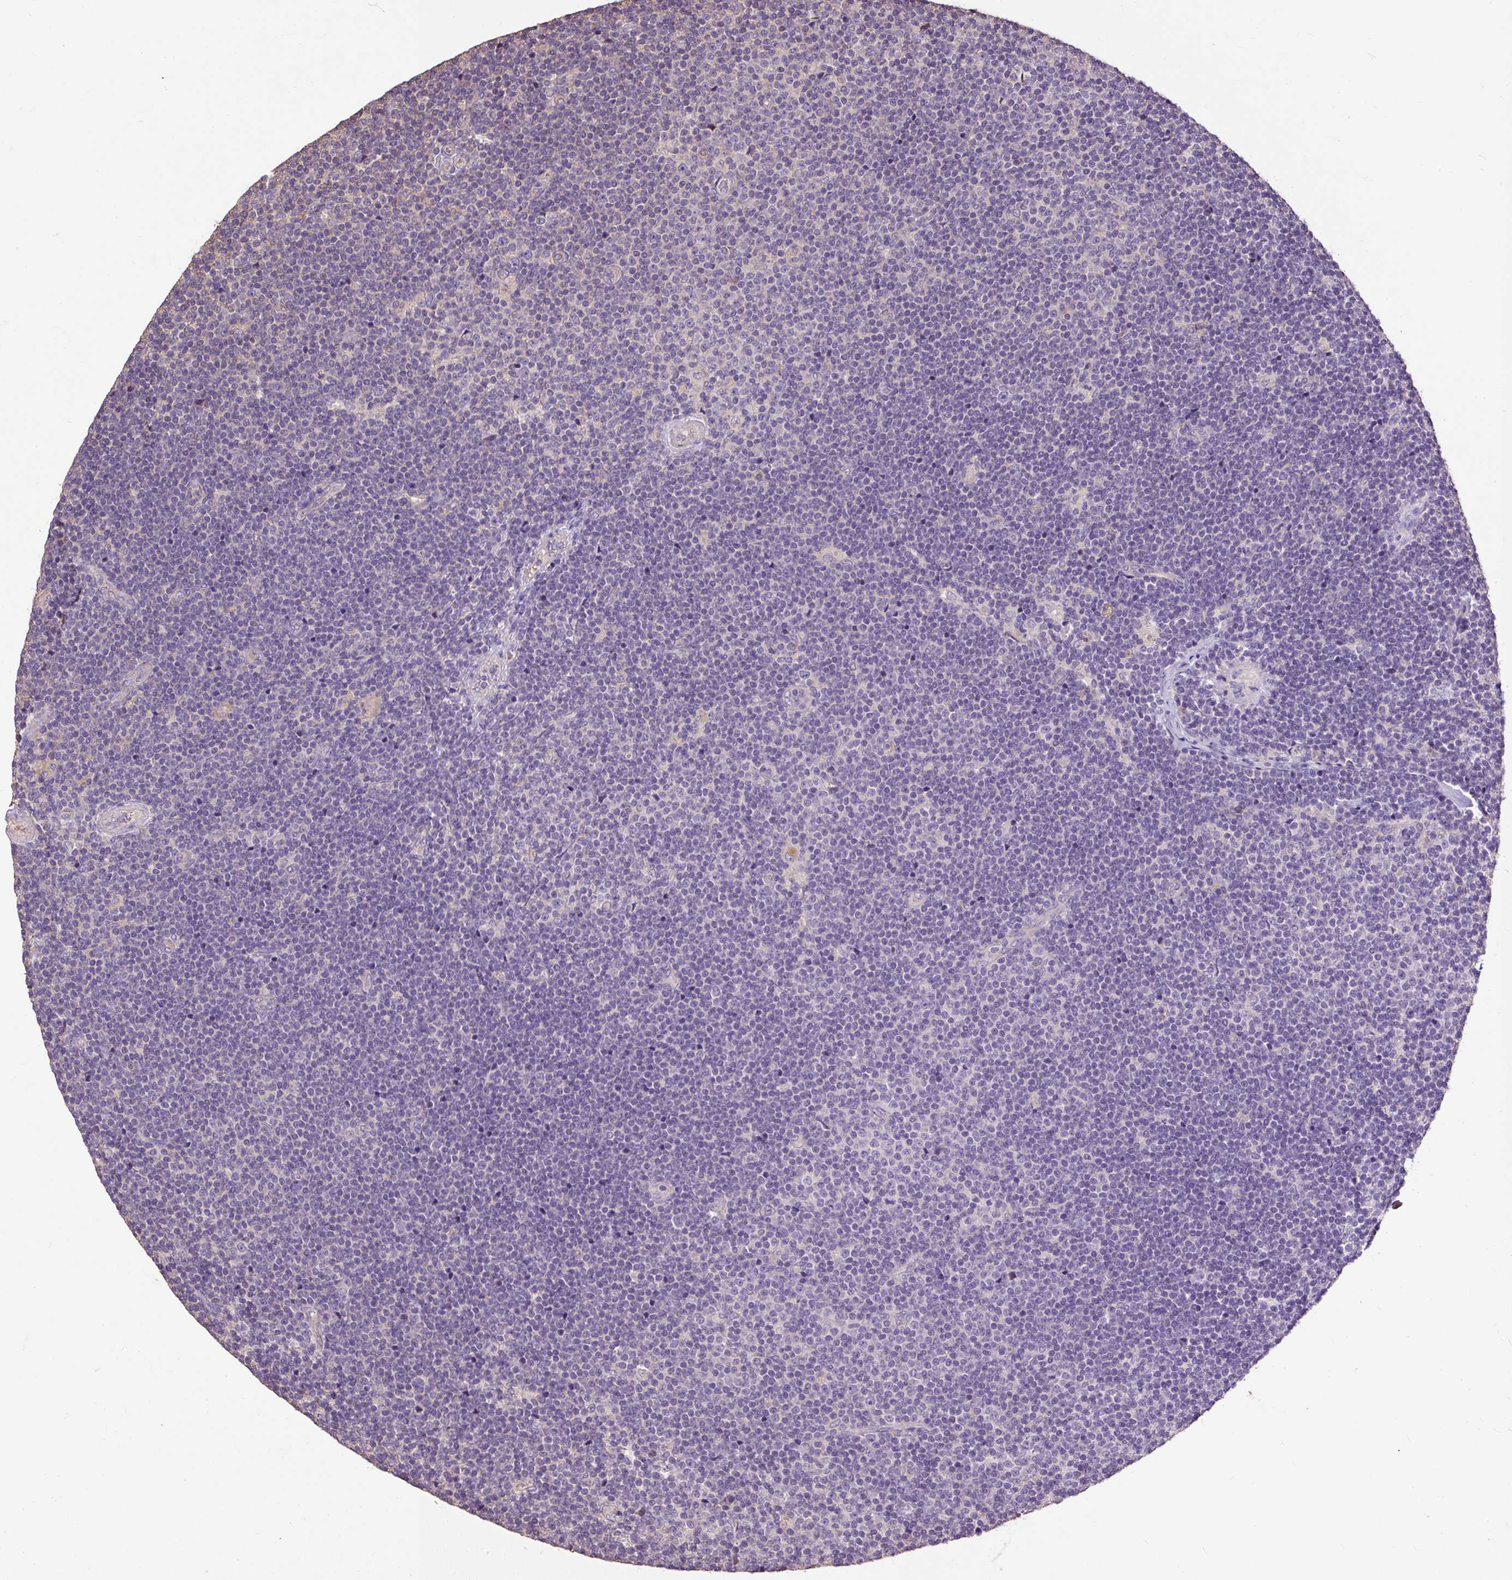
{"staining": {"intensity": "negative", "quantity": "none", "location": "none"}, "tissue": "lymphoma", "cell_type": "Tumor cells", "image_type": "cancer", "snomed": [{"axis": "morphology", "description": "Malignant lymphoma, non-Hodgkin's type, Low grade"}, {"axis": "topography", "description": "Lymph node"}], "caption": "An image of human malignant lymphoma, non-Hodgkin's type (low-grade) is negative for staining in tumor cells.", "gene": "PDIA2", "patient": {"sex": "male", "age": 48}}